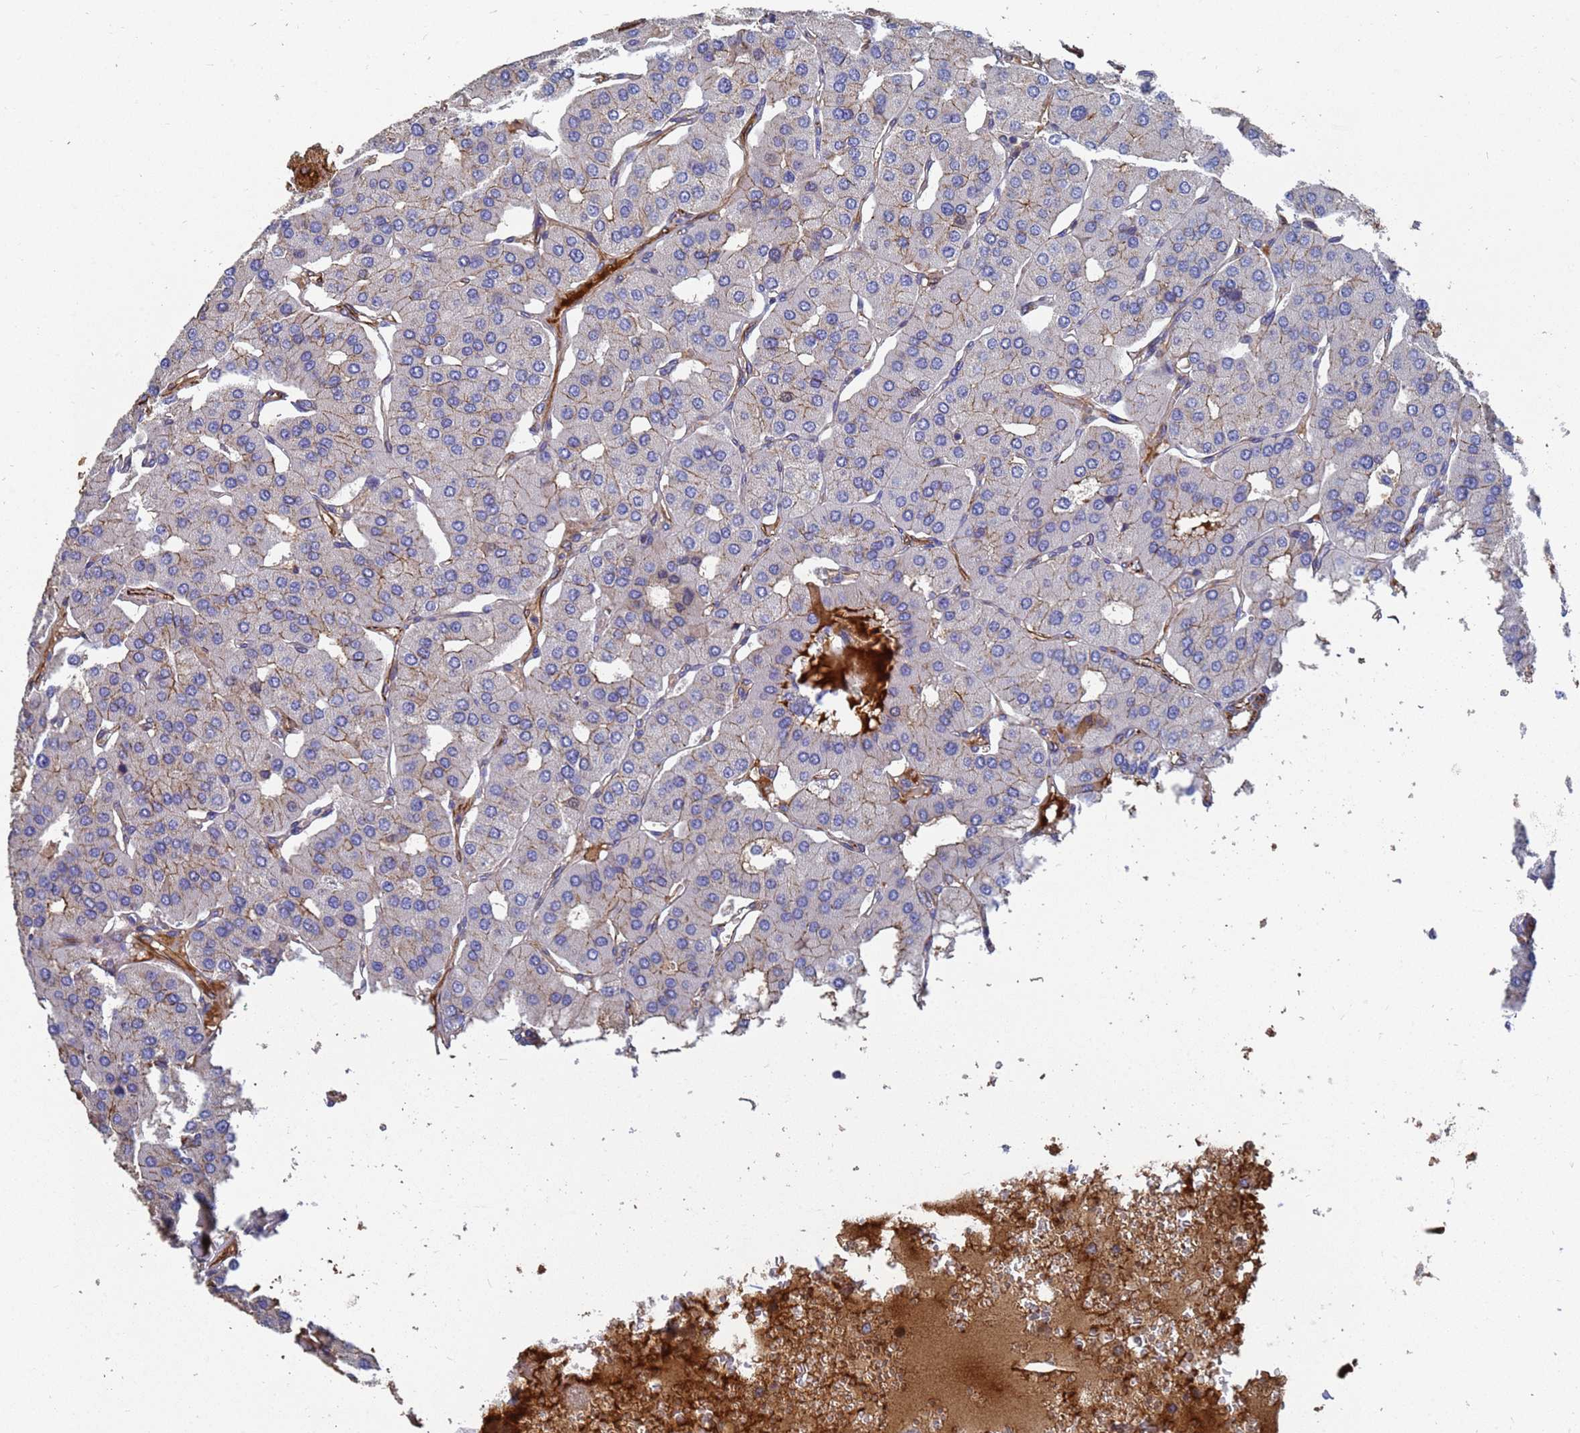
{"staining": {"intensity": "weak", "quantity": "25%-75%", "location": "cytoplasmic/membranous"}, "tissue": "parathyroid gland", "cell_type": "Glandular cells", "image_type": "normal", "snomed": [{"axis": "morphology", "description": "Normal tissue, NOS"}, {"axis": "morphology", "description": "Adenoma, NOS"}, {"axis": "topography", "description": "Parathyroid gland"}], "caption": "Immunohistochemical staining of unremarkable parathyroid gland displays 25%-75% levels of weak cytoplasmic/membranous protein expression in approximately 25%-75% of glandular cells.", "gene": "SYT13", "patient": {"sex": "female", "age": 86}}